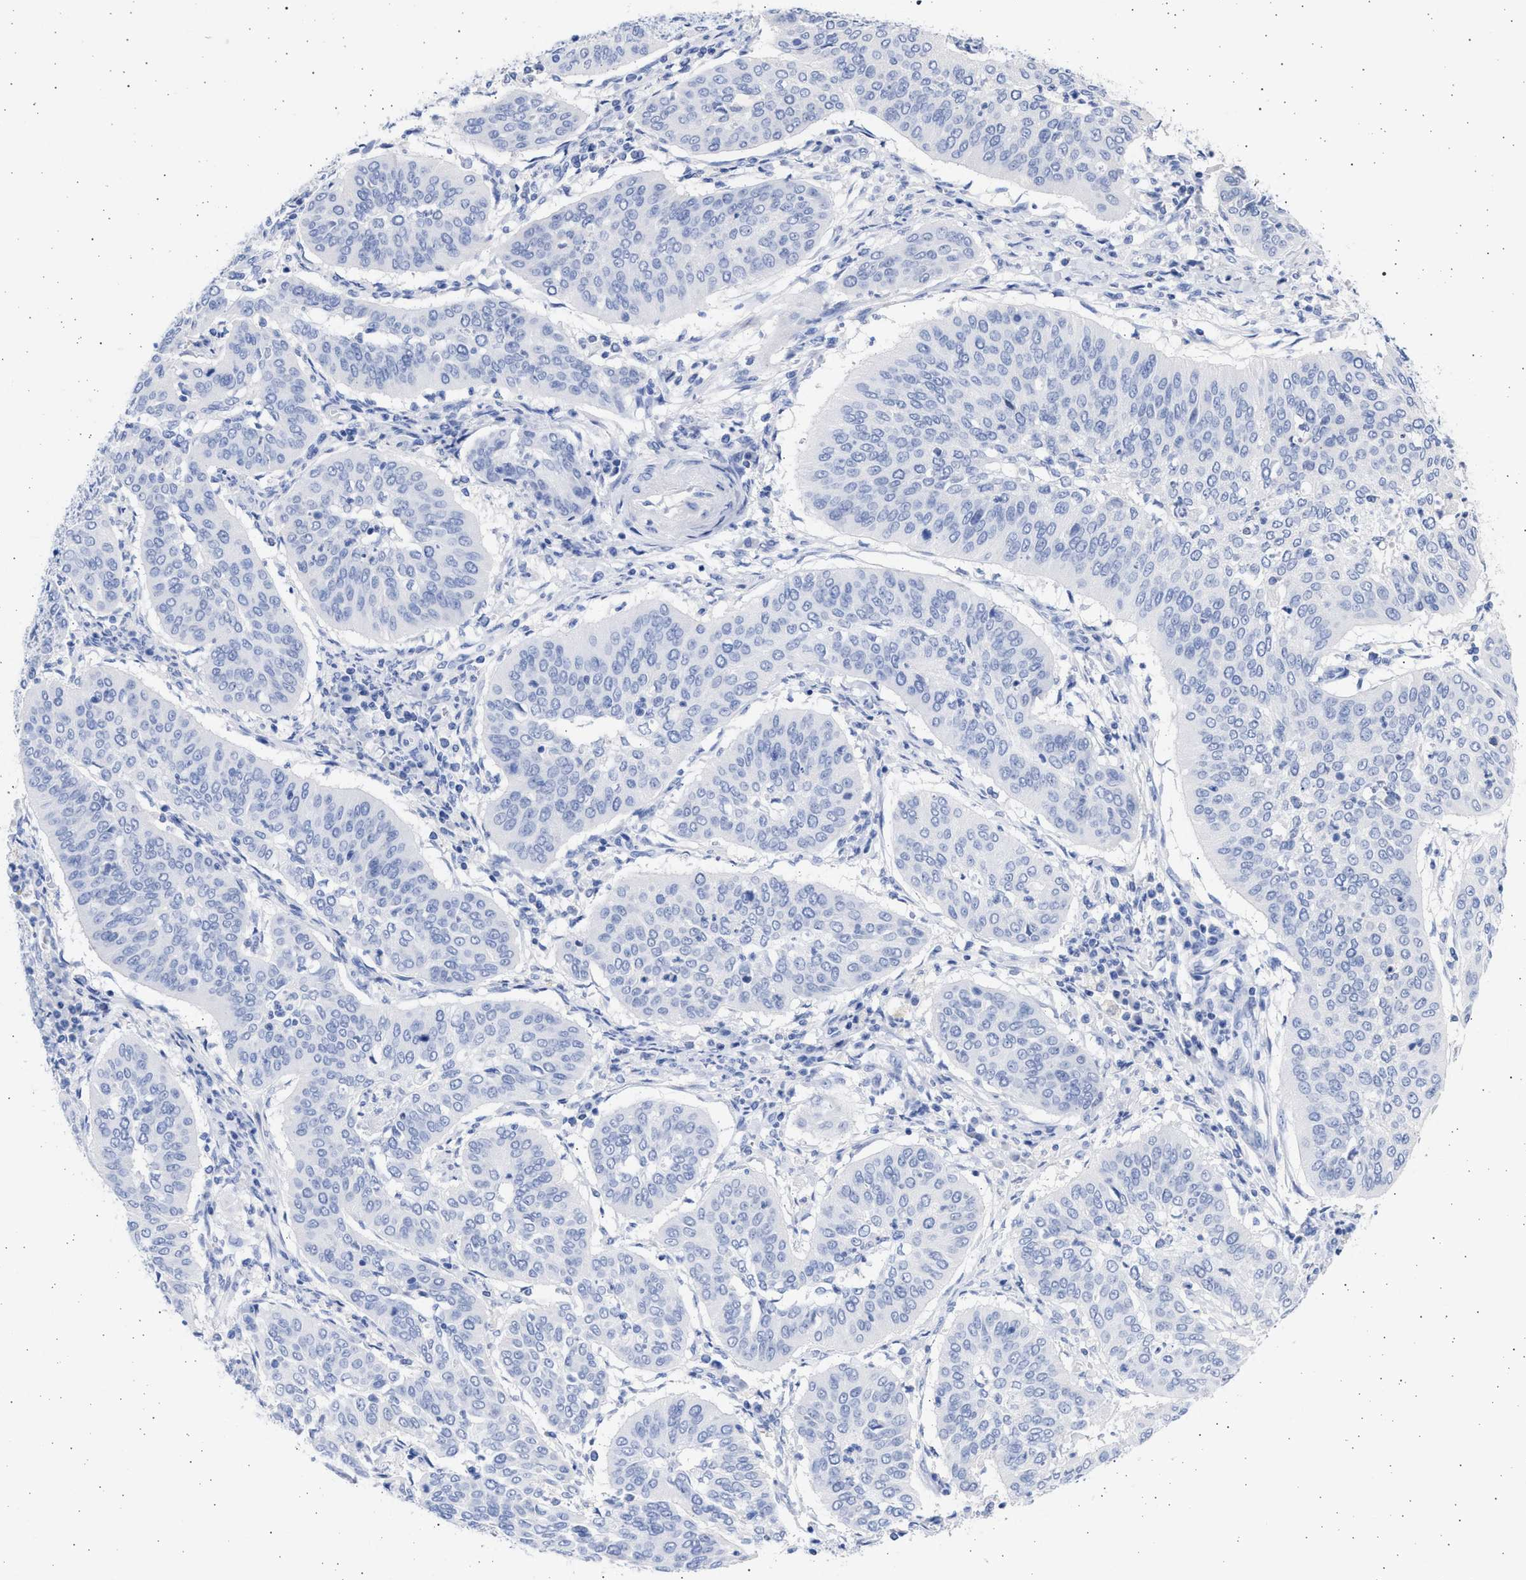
{"staining": {"intensity": "negative", "quantity": "none", "location": "none"}, "tissue": "cervical cancer", "cell_type": "Tumor cells", "image_type": "cancer", "snomed": [{"axis": "morphology", "description": "Normal tissue, NOS"}, {"axis": "morphology", "description": "Squamous cell carcinoma, NOS"}, {"axis": "topography", "description": "Cervix"}], "caption": "The image reveals no staining of tumor cells in cervical cancer (squamous cell carcinoma).", "gene": "ALDOC", "patient": {"sex": "female", "age": 39}}